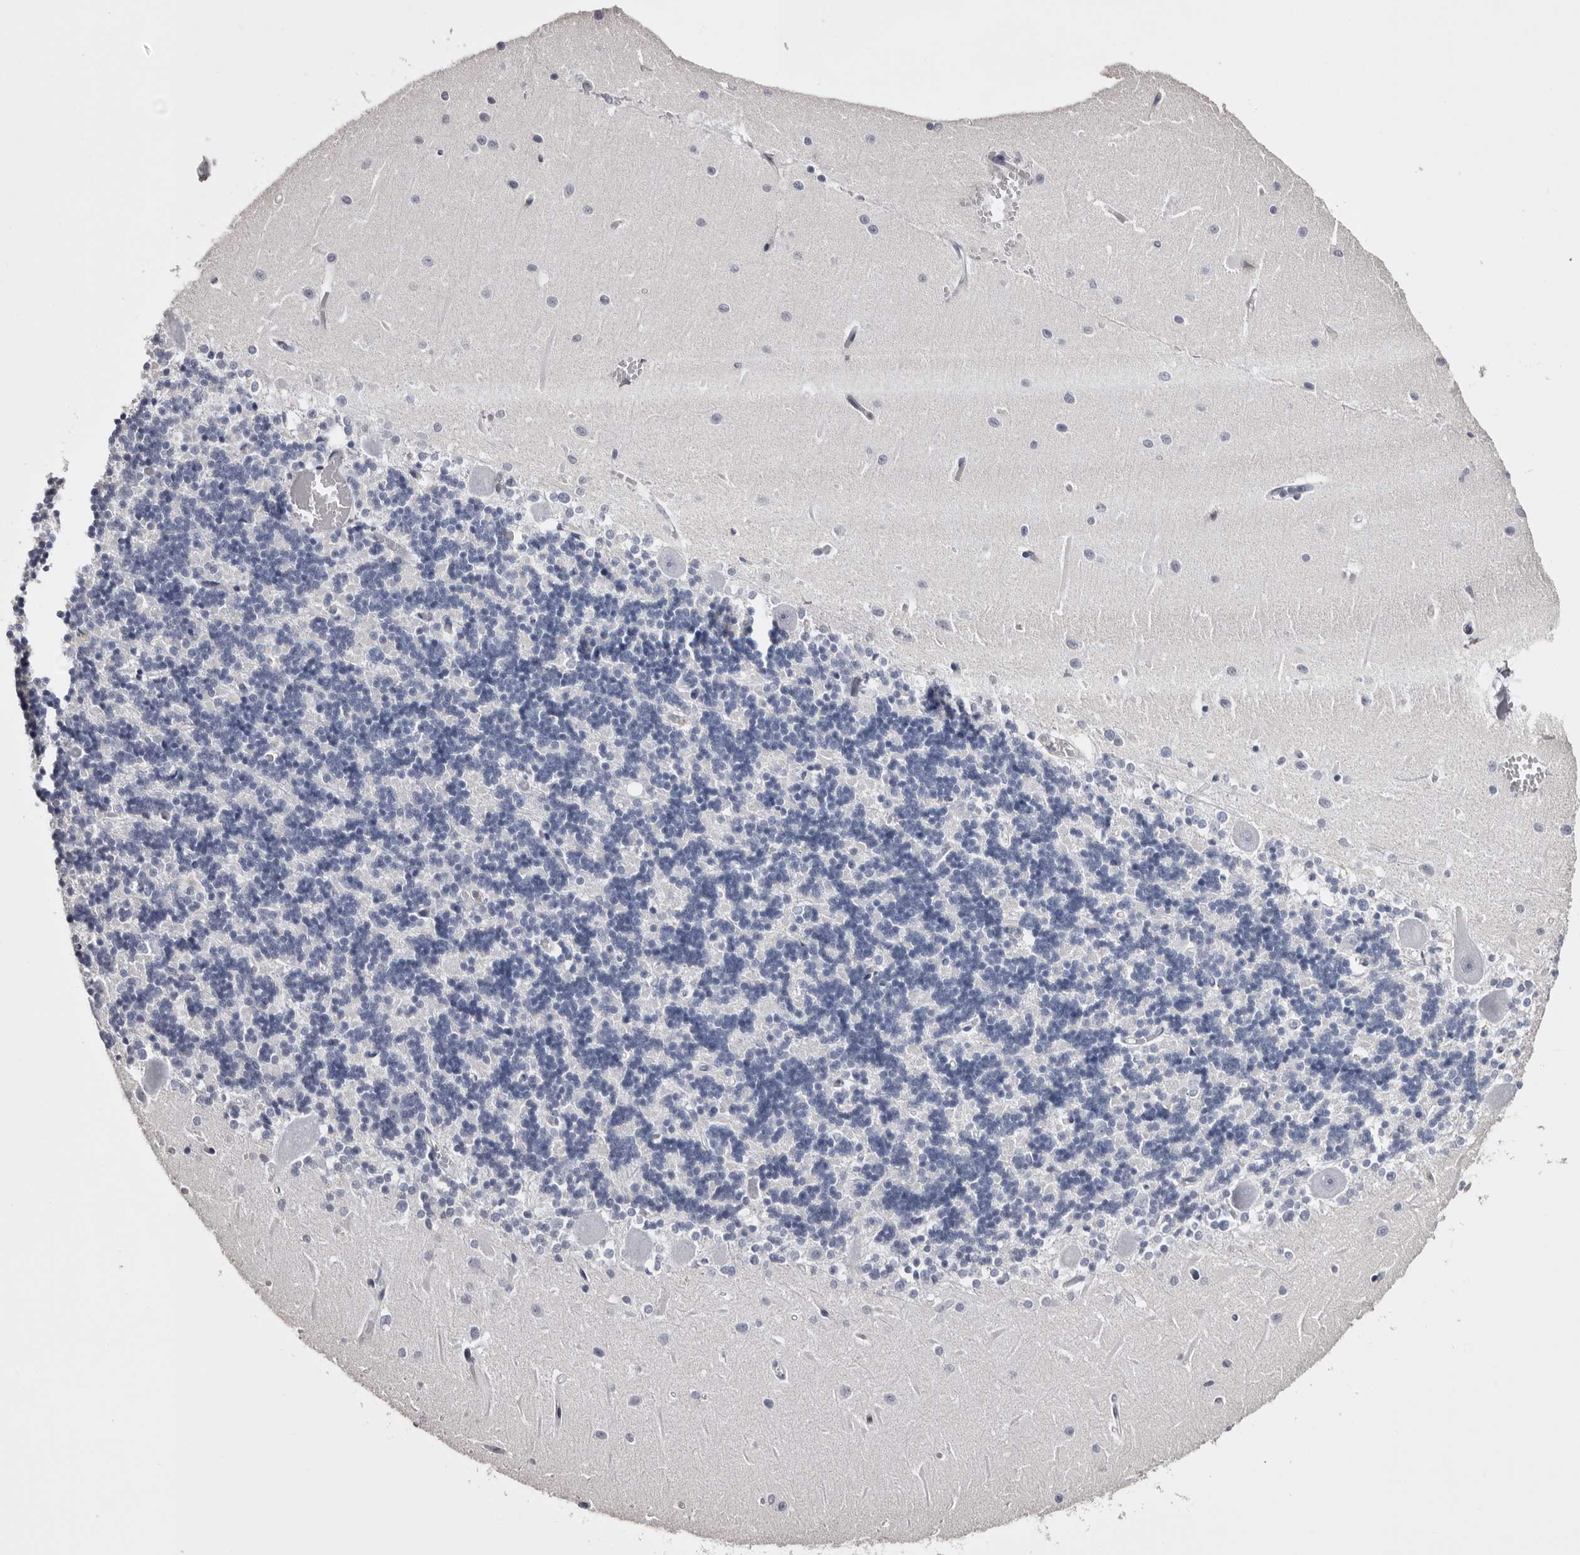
{"staining": {"intensity": "negative", "quantity": "none", "location": "none"}, "tissue": "cerebellum", "cell_type": "Cells in granular layer", "image_type": "normal", "snomed": [{"axis": "morphology", "description": "Normal tissue, NOS"}, {"axis": "topography", "description": "Cerebellum"}], "caption": "IHC photomicrograph of normal cerebellum stained for a protein (brown), which shows no expression in cells in granular layer.", "gene": "LAD1", "patient": {"sex": "male", "age": 37}}